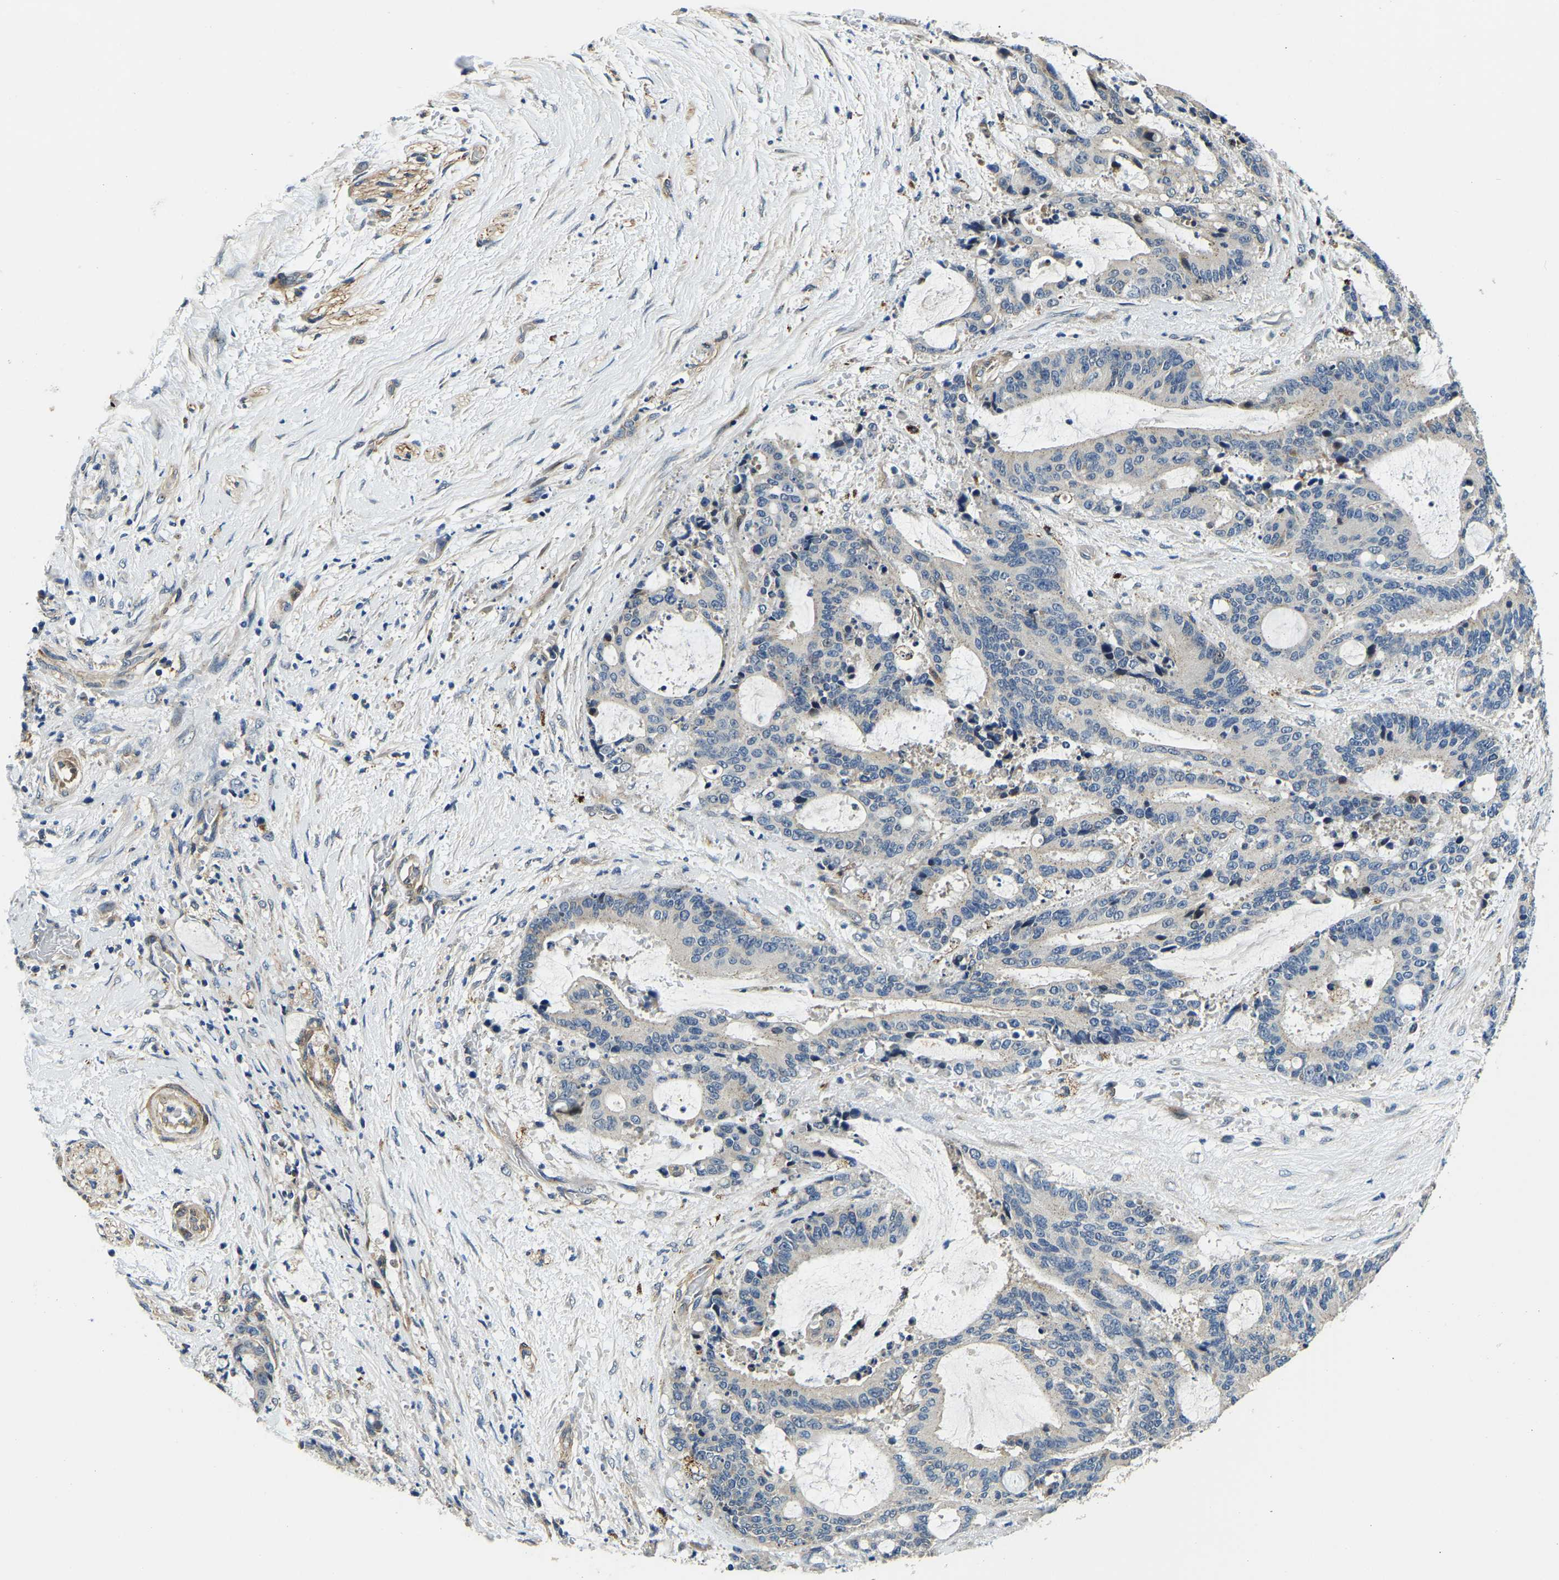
{"staining": {"intensity": "moderate", "quantity": "25%-75%", "location": "cytoplasmic/membranous"}, "tissue": "liver cancer", "cell_type": "Tumor cells", "image_type": "cancer", "snomed": [{"axis": "morphology", "description": "Normal tissue, NOS"}, {"axis": "morphology", "description": "Cholangiocarcinoma"}, {"axis": "topography", "description": "Liver"}, {"axis": "topography", "description": "Peripheral nerve tissue"}], "caption": "Protein staining of liver cancer tissue displays moderate cytoplasmic/membranous positivity in approximately 25%-75% of tumor cells.", "gene": "RNF39", "patient": {"sex": "female", "age": 73}}